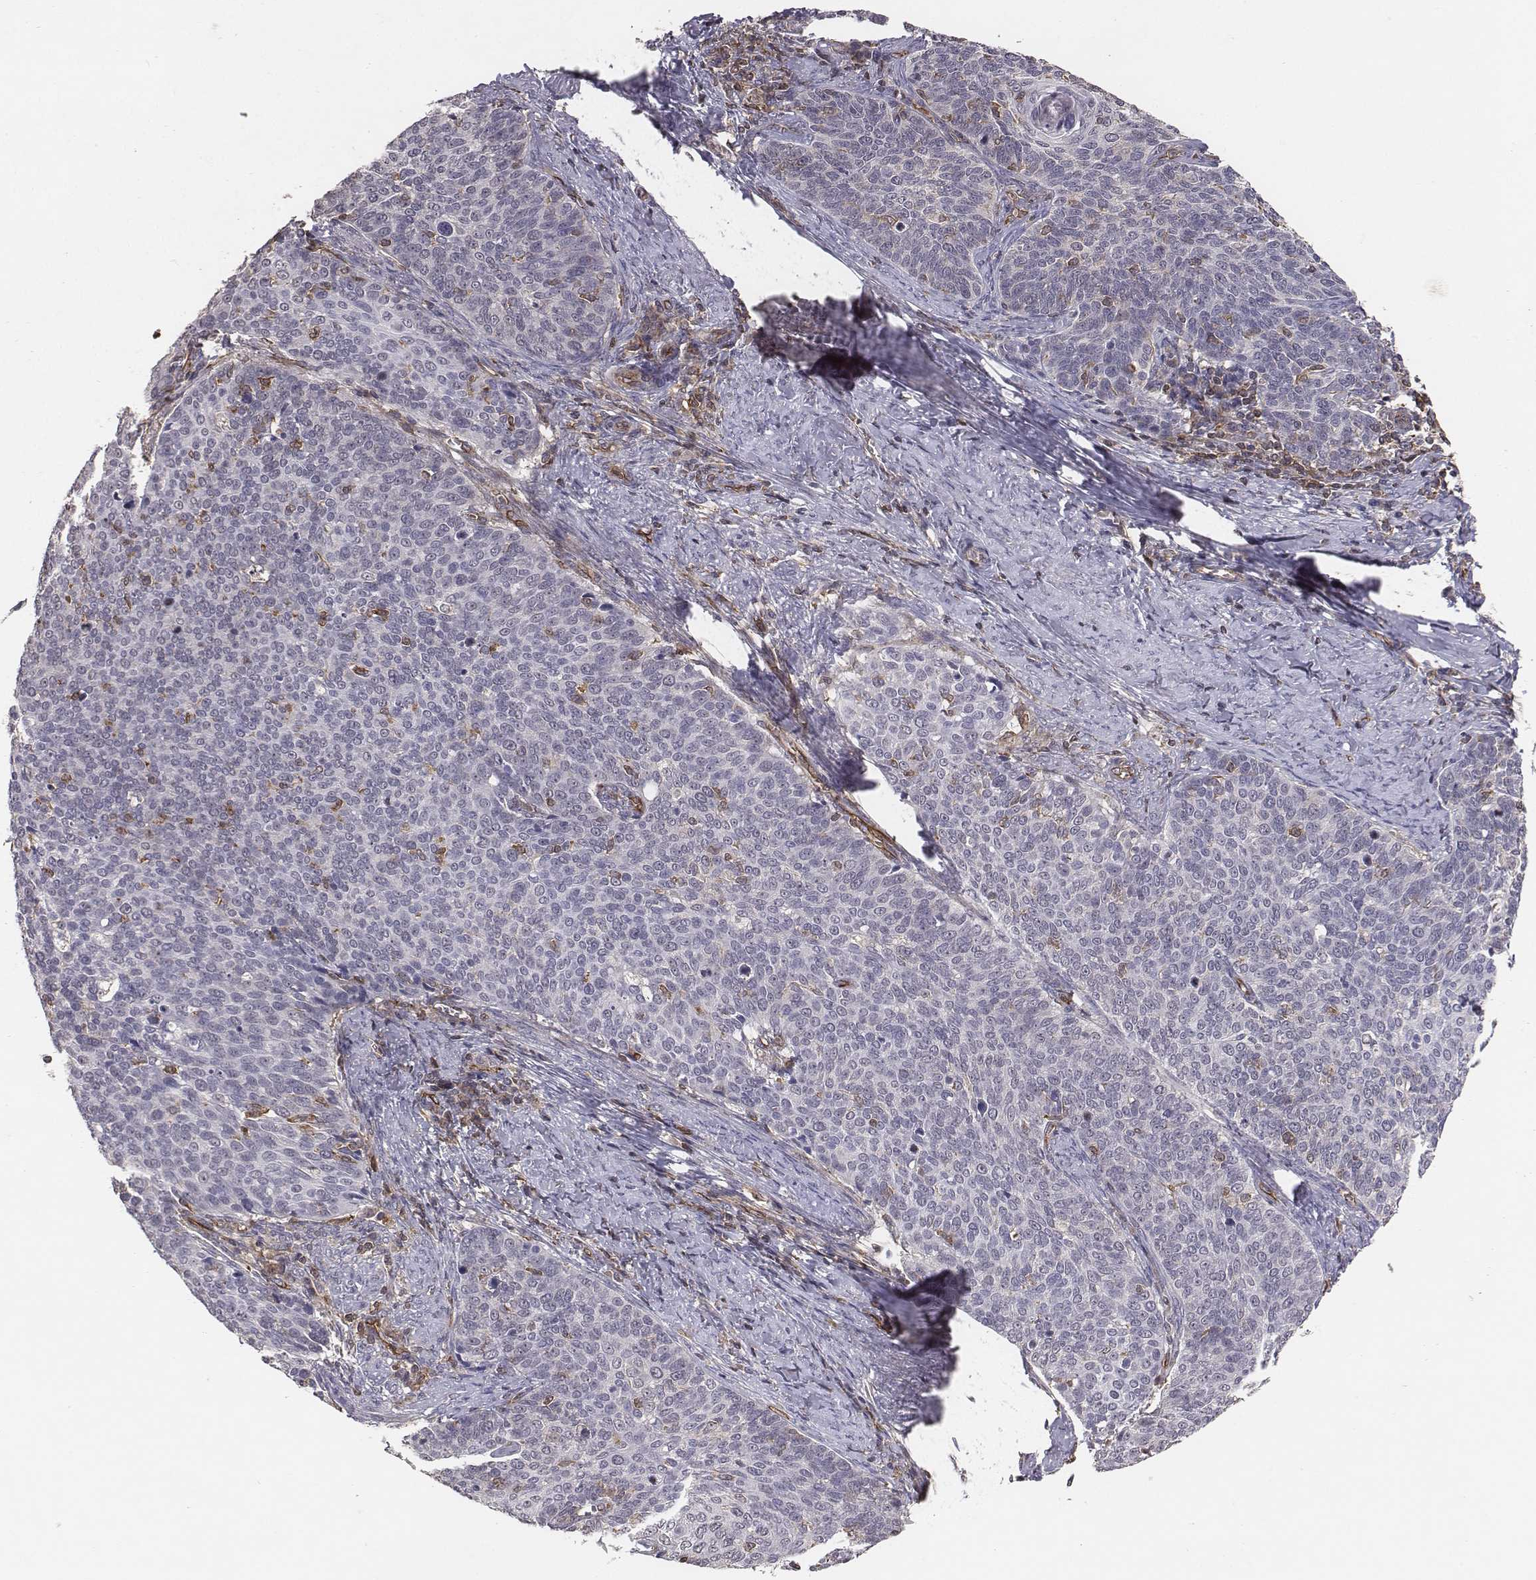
{"staining": {"intensity": "negative", "quantity": "none", "location": "none"}, "tissue": "cervical cancer", "cell_type": "Tumor cells", "image_type": "cancer", "snomed": [{"axis": "morphology", "description": "Normal tissue, NOS"}, {"axis": "morphology", "description": "Squamous cell carcinoma, NOS"}, {"axis": "topography", "description": "Cervix"}], "caption": "The image demonstrates no staining of tumor cells in squamous cell carcinoma (cervical).", "gene": "PTPRG", "patient": {"sex": "female", "age": 39}}